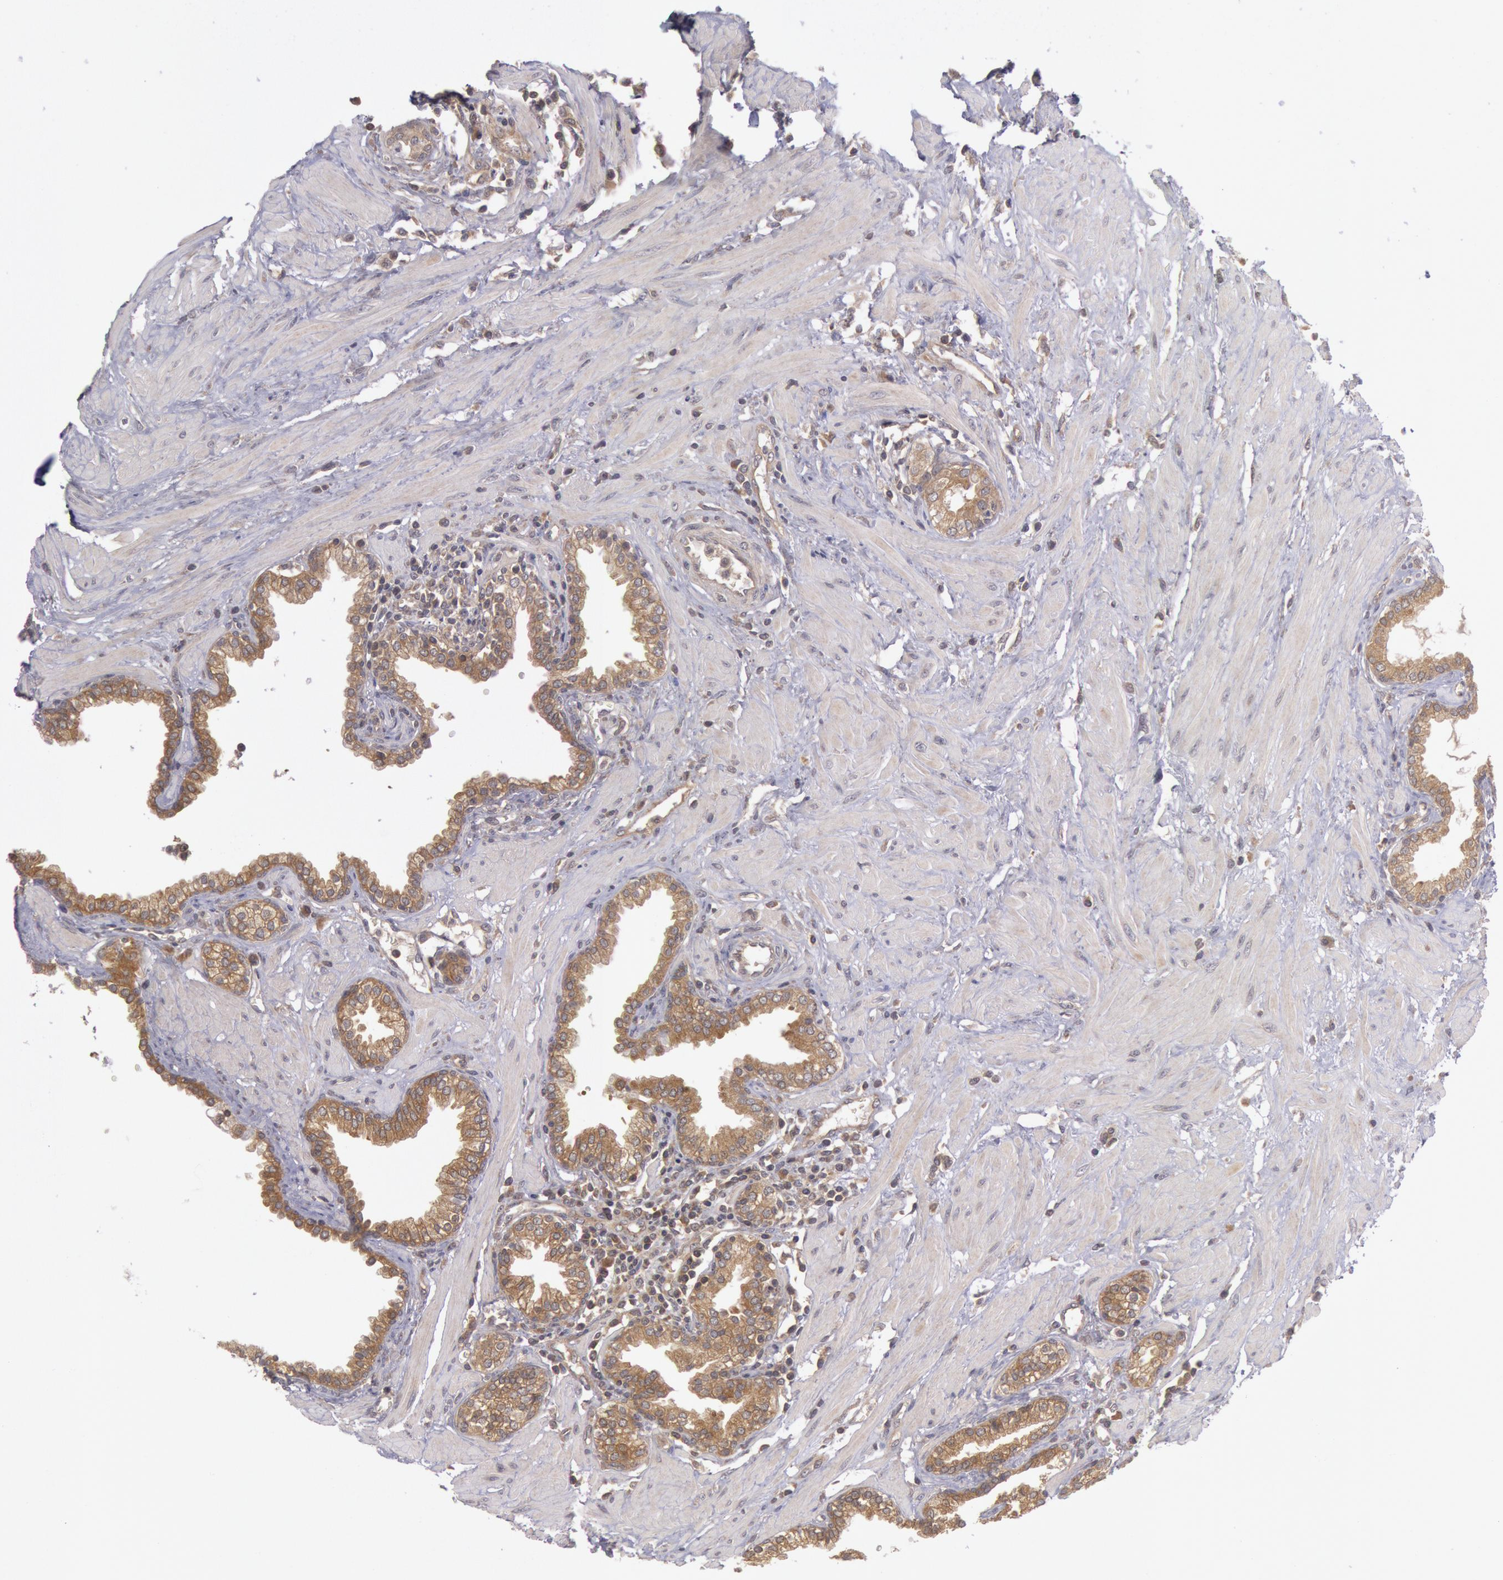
{"staining": {"intensity": "moderate", "quantity": ">75%", "location": "cytoplasmic/membranous"}, "tissue": "prostate", "cell_type": "Glandular cells", "image_type": "normal", "snomed": [{"axis": "morphology", "description": "Normal tissue, NOS"}, {"axis": "topography", "description": "Prostate"}], "caption": "A high-resolution micrograph shows immunohistochemistry (IHC) staining of benign prostate, which shows moderate cytoplasmic/membranous positivity in about >75% of glandular cells. (IHC, brightfield microscopy, high magnification).", "gene": "BRAF", "patient": {"sex": "male", "age": 64}}